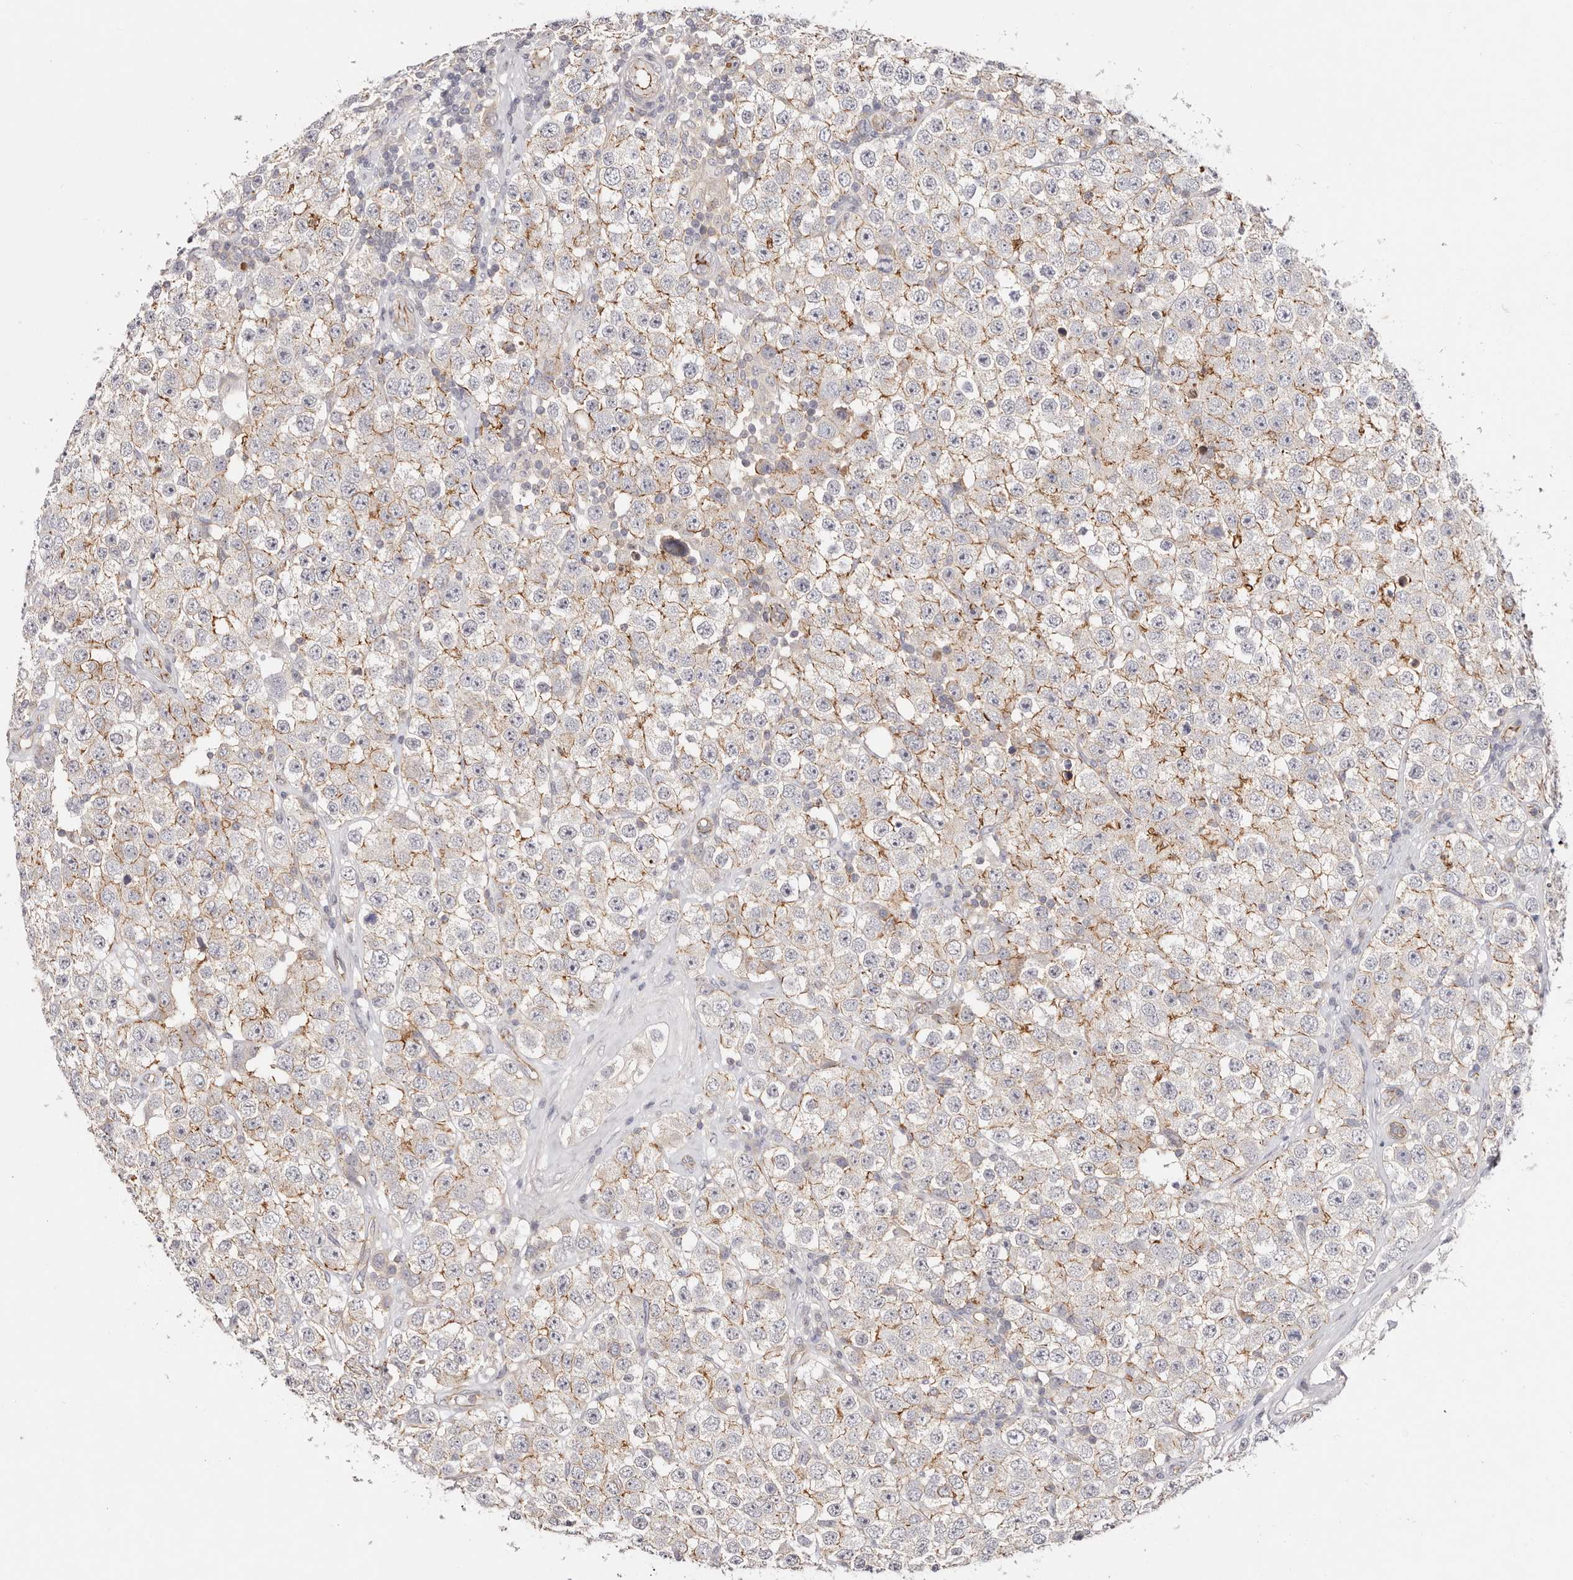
{"staining": {"intensity": "moderate", "quantity": ">75%", "location": "cytoplasmic/membranous"}, "tissue": "testis cancer", "cell_type": "Tumor cells", "image_type": "cancer", "snomed": [{"axis": "morphology", "description": "Seminoma, NOS"}, {"axis": "topography", "description": "Testis"}], "caption": "Protein staining exhibits moderate cytoplasmic/membranous positivity in approximately >75% of tumor cells in testis cancer.", "gene": "SLC35B2", "patient": {"sex": "male", "age": 28}}